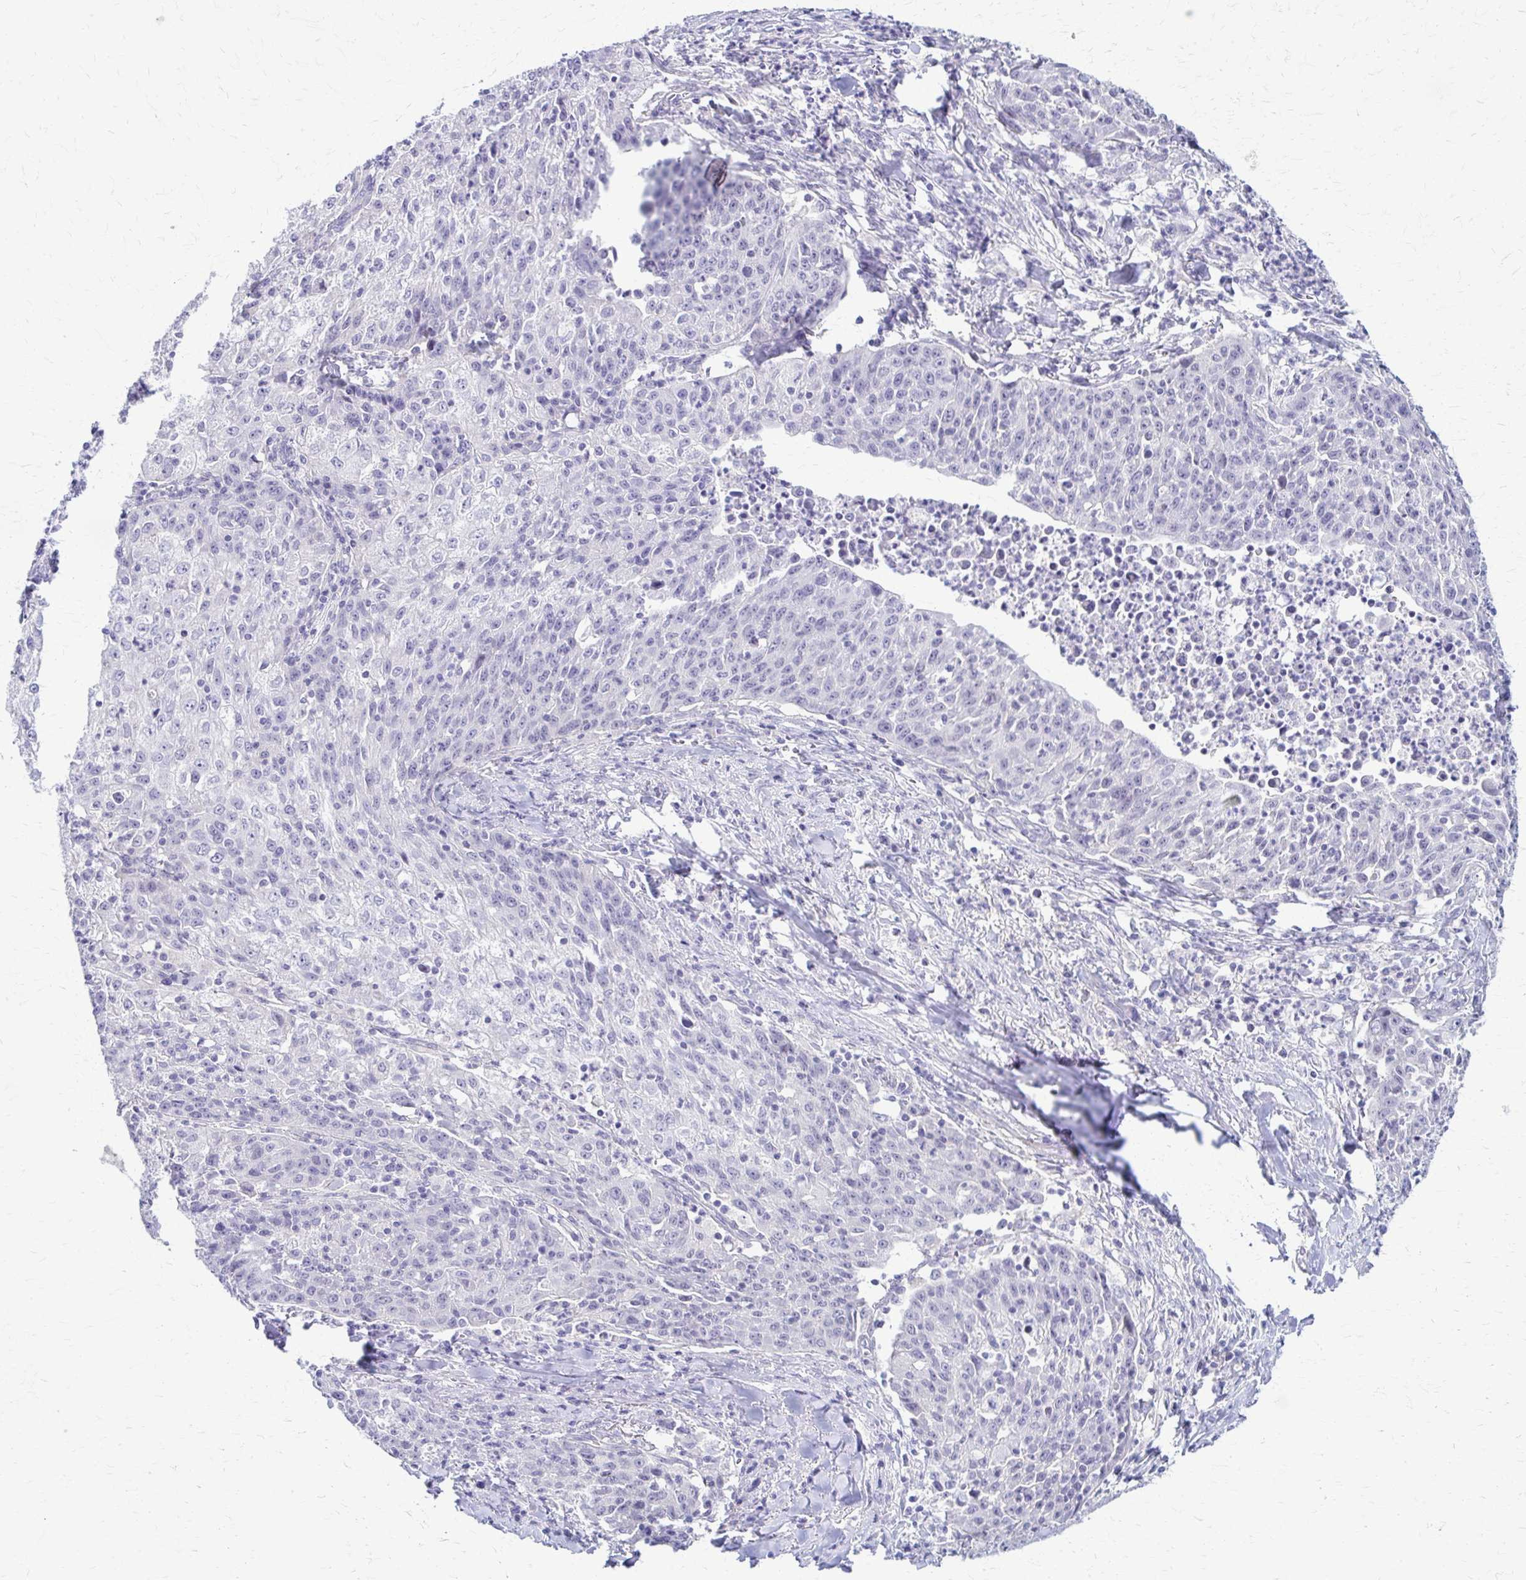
{"staining": {"intensity": "negative", "quantity": "none", "location": "none"}, "tissue": "lung cancer", "cell_type": "Tumor cells", "image_type": "cancer", "snomed": [{"axis": "morphology", "description": "Squamous cell carcinoma, NOS"}, {"axis": "morphology", "description": "Squamous cell carcinoma, metastatic, NOS"}, {"axis": "topography", "description": "Bronchus"}, {"axis": "topography", "description": "Lung"}], "caption": "High magnification brightfield microscopy of lung metastatic squamous cell carcinoma stained with DAB (brown) and counterstained with hematoxylin (blue): tumor cells show no significant positivity.", "gene": "RHOBTB2", "patient": {"sex": "male", "age": 62}}